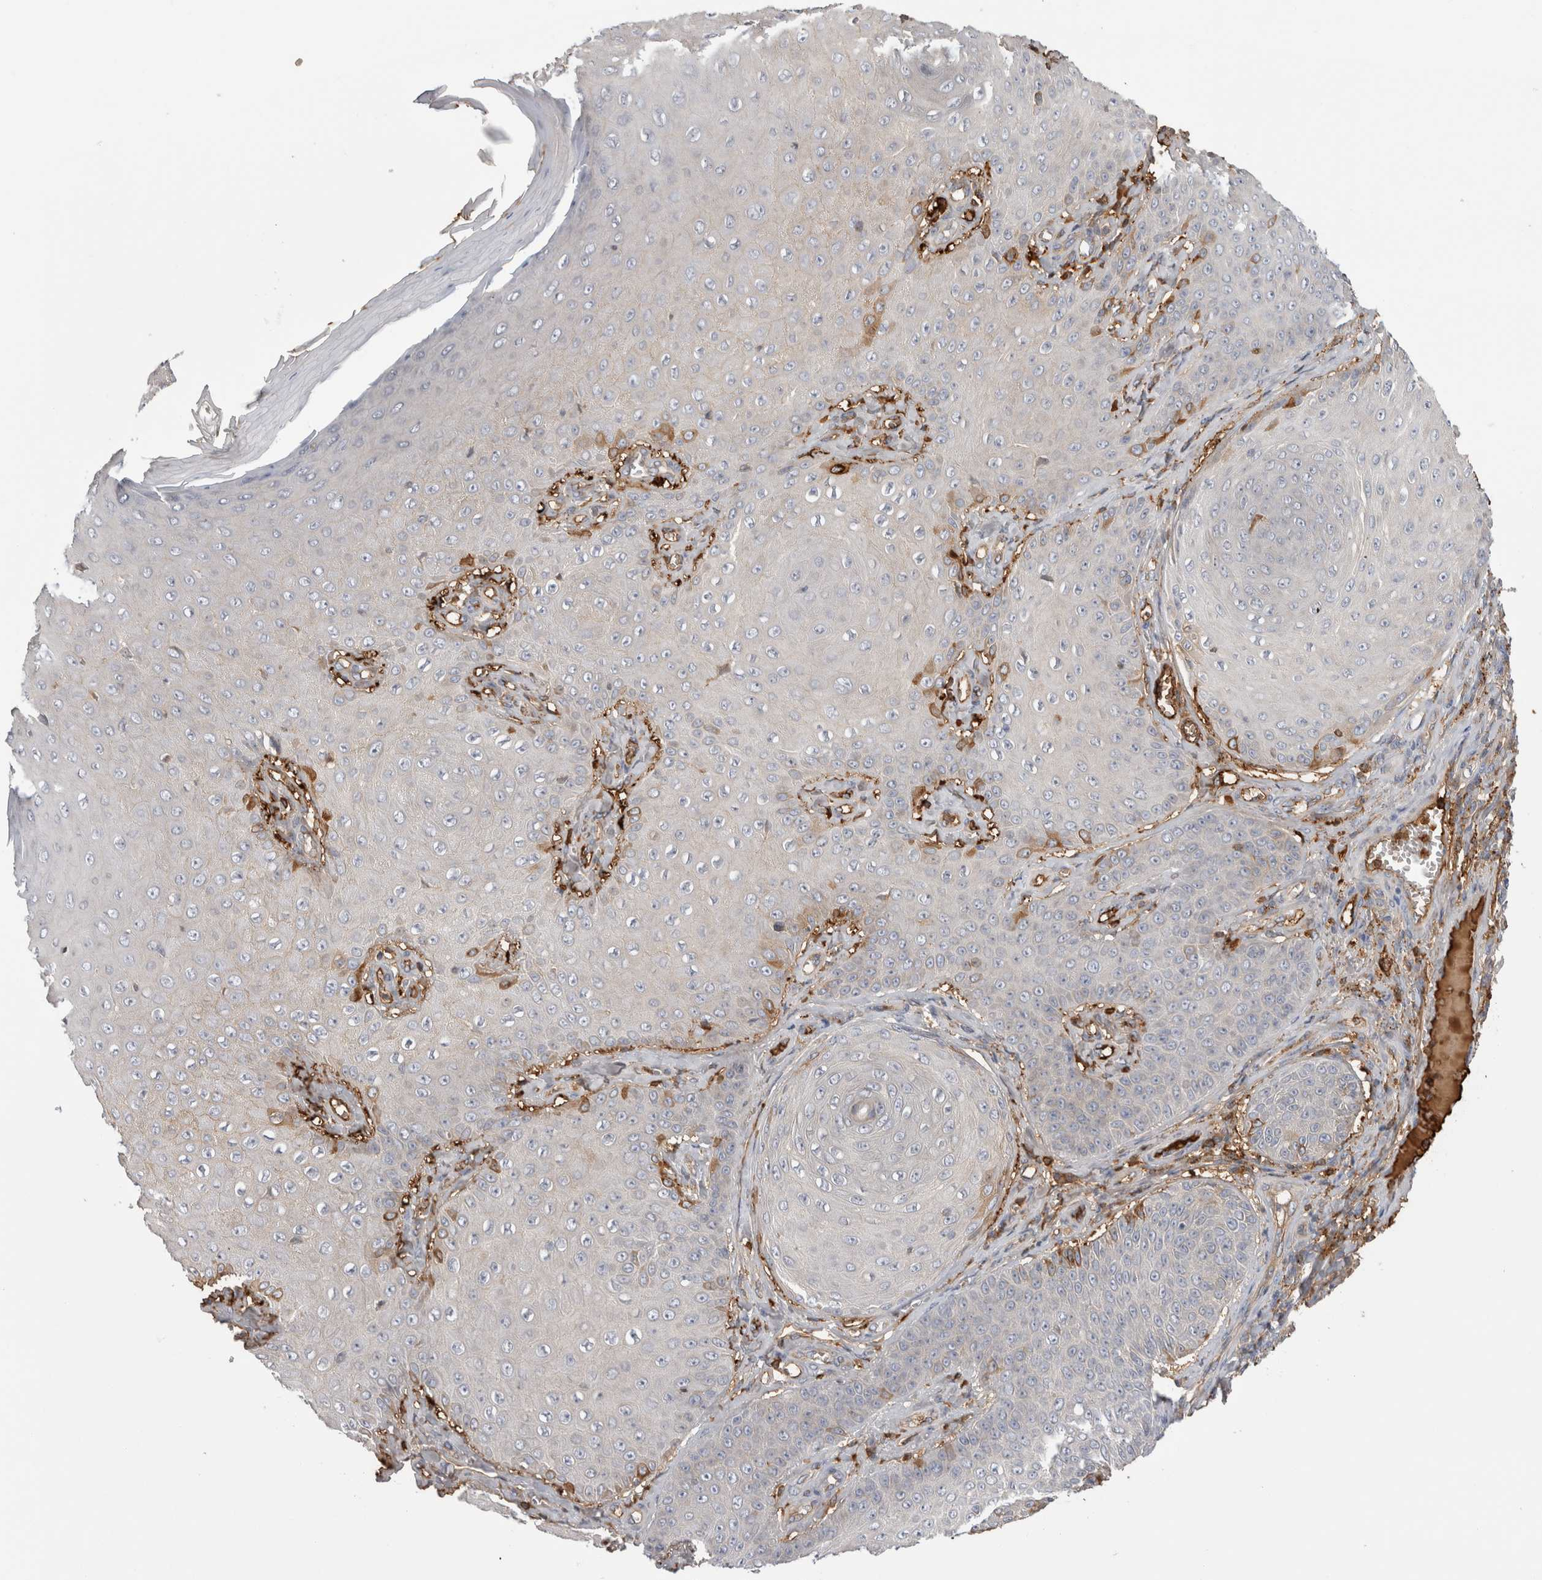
{"staining": {"intensity": "moderate", "quantity": "<25%", "location": "cytoplasmic/membranous"}, "tissue": "skin cancer", "cell_type": "Tumor cells", "image_type": "cancer", "snomed": [{"axis": "morphology", "description": "Squamous cell carcinoma, NOS"}, {"axis": "topography", "description": "Skin"}], "caption": "Brown immunohistochemical staining in human squamous cell carcinoma (skin) shows moderate cytoplasmic/membranous expression in approximately <25% of tumor cells. (DAB = brown stain, brightfield microscopy at high magnification).", "gene": "TBCE", "patient": {"sex": "male", "age": 74}}